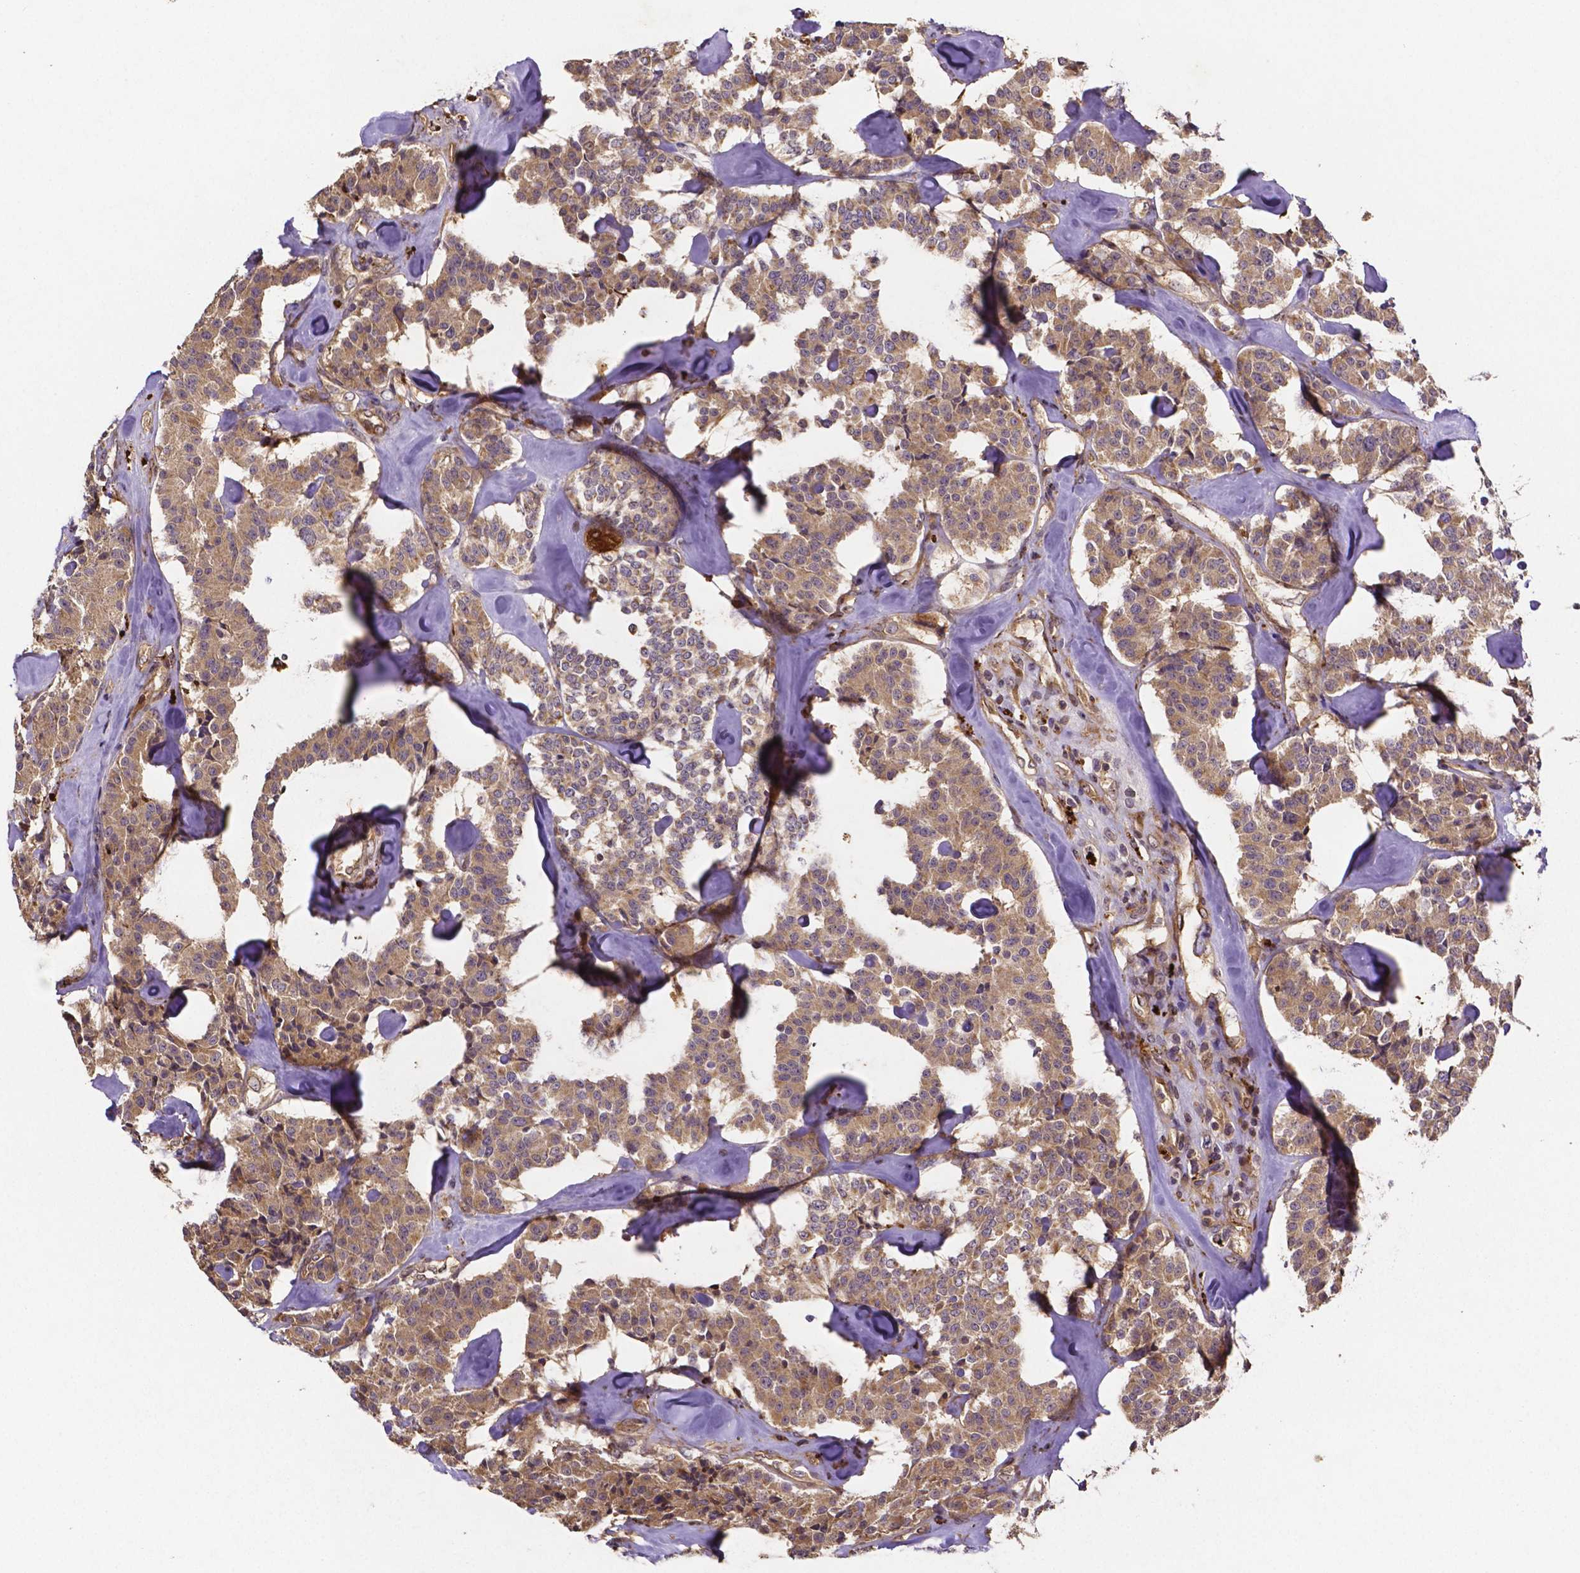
{"staining": {"intensity": "weak", "quantity": ">75%", "location": "cytoplasmic/membranous"}, "tissue": "carcinoid", "cell_type": "Tumor cells", "image_type": "cancer", "snomed": [{"axis": "morphology", "description": "Carcinoid, malignant, NOS"}, {"axis": "topography", "description": "Pancreas"}], "caption": "This is an image of immunohistochemistry (IHC) staining of carcinoid, which shows weak positivity in the cytoplasmic/membranous of tumor cells.", "gene": "RNF123", "patient": {"sex": "male", "age": 41}}